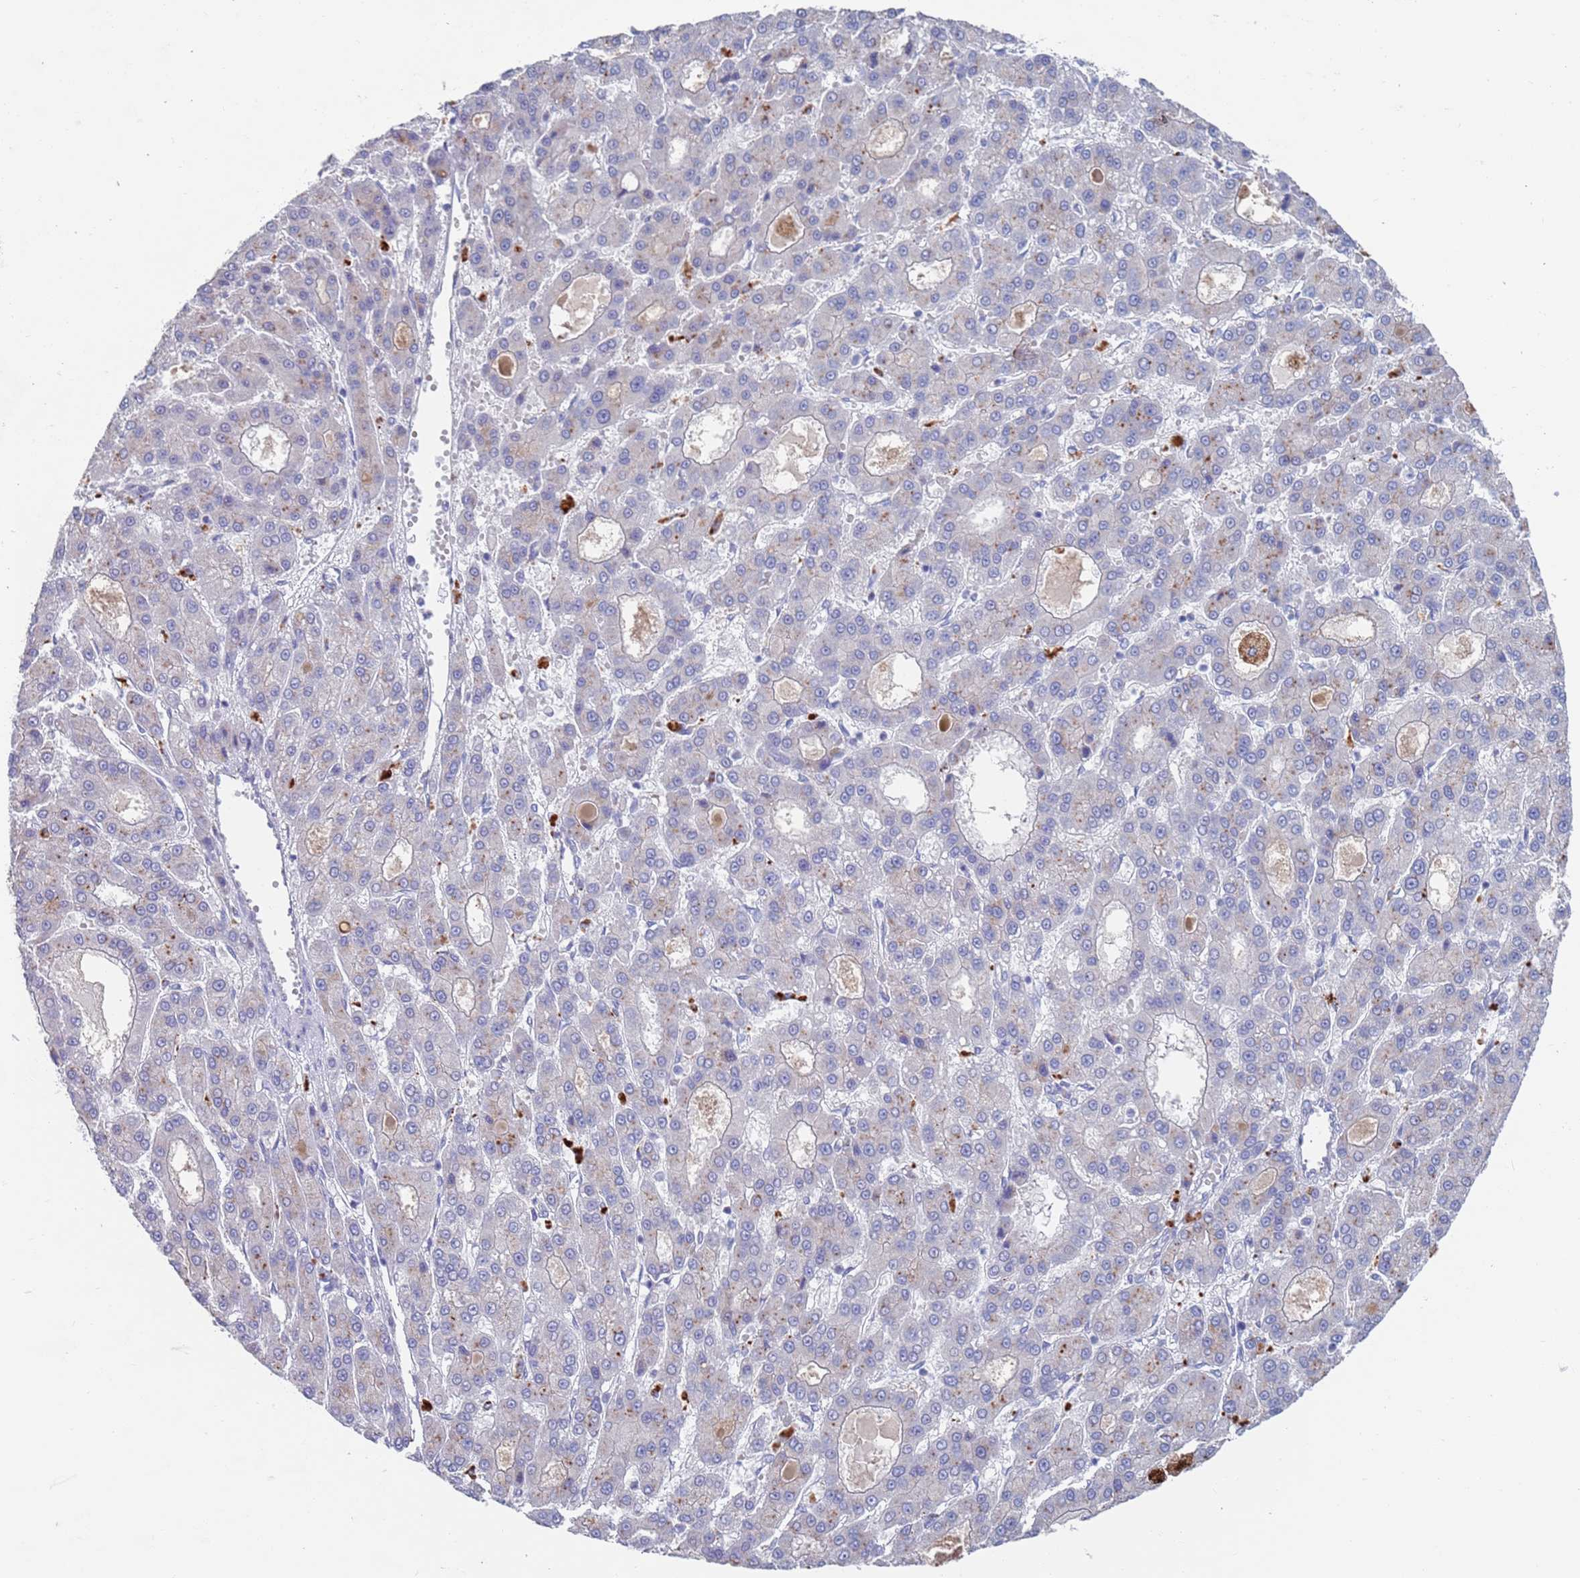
{"staining": {"intensity": "negative", "quantity": "none", "location": "none"}, "tissue": "liver cancer", "cell_type": "Tumor cells", "image_type": "cancer", "snomed": [{"axis": "morphology", "description": "Carcinoma, Hepatocellular, NOS"}, {"axis": "topography", "description": "Liver"}], "caption": "Immunohistochemistry (IHC) histopathology image of neoplastic tissue: liver cancer stained with DAB (3,3'-diaminobenzidine) demonstrates no significant protein positivity in tumor cells.", "gene": "FUCA1", "patient": {"sex": "male", "age": 70}}